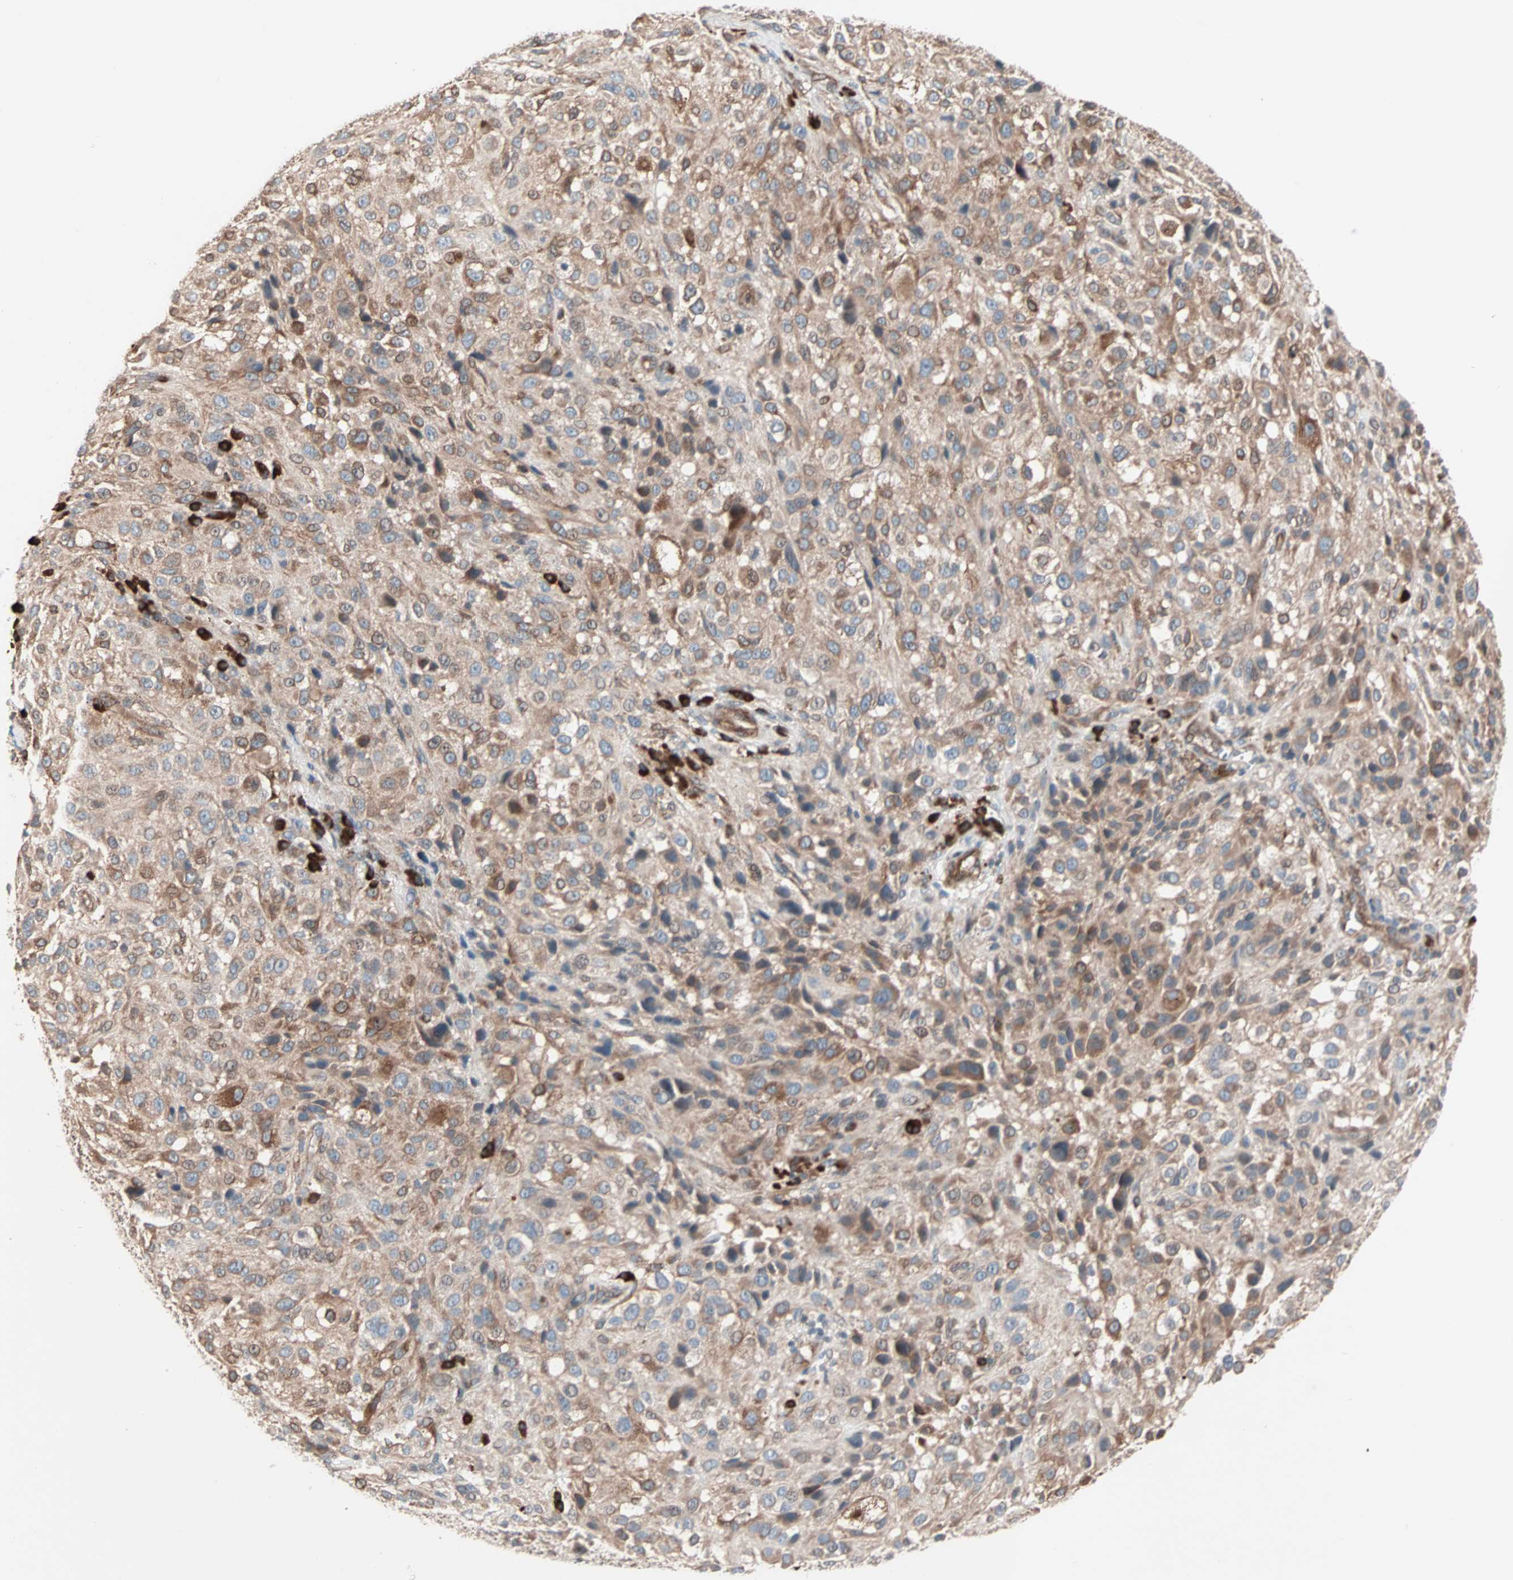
{"staining": {"intensity": "moderate", "quantity": ">75%", "location": "cytoplasmic/membranous"}, "tissue": "melanoma", "cell_type": "Tumor cells", "image_type": "cancer", "snomed": [{"axis": "morphology", "description": "Necrosis, NOS"}, {"axis": "morphology", "description": "Malignant melanoma, NOS"}, {"axis": "topography", "description": "Skin"}], "caption": "Human melanoma stained for a protein (brown) demonstrates moderate cytoplasmic/membranous positive positivity in approximately >75% of tumor cells.", "gene": "ALG5", "patient": {"sex": "female", "age": 87}}